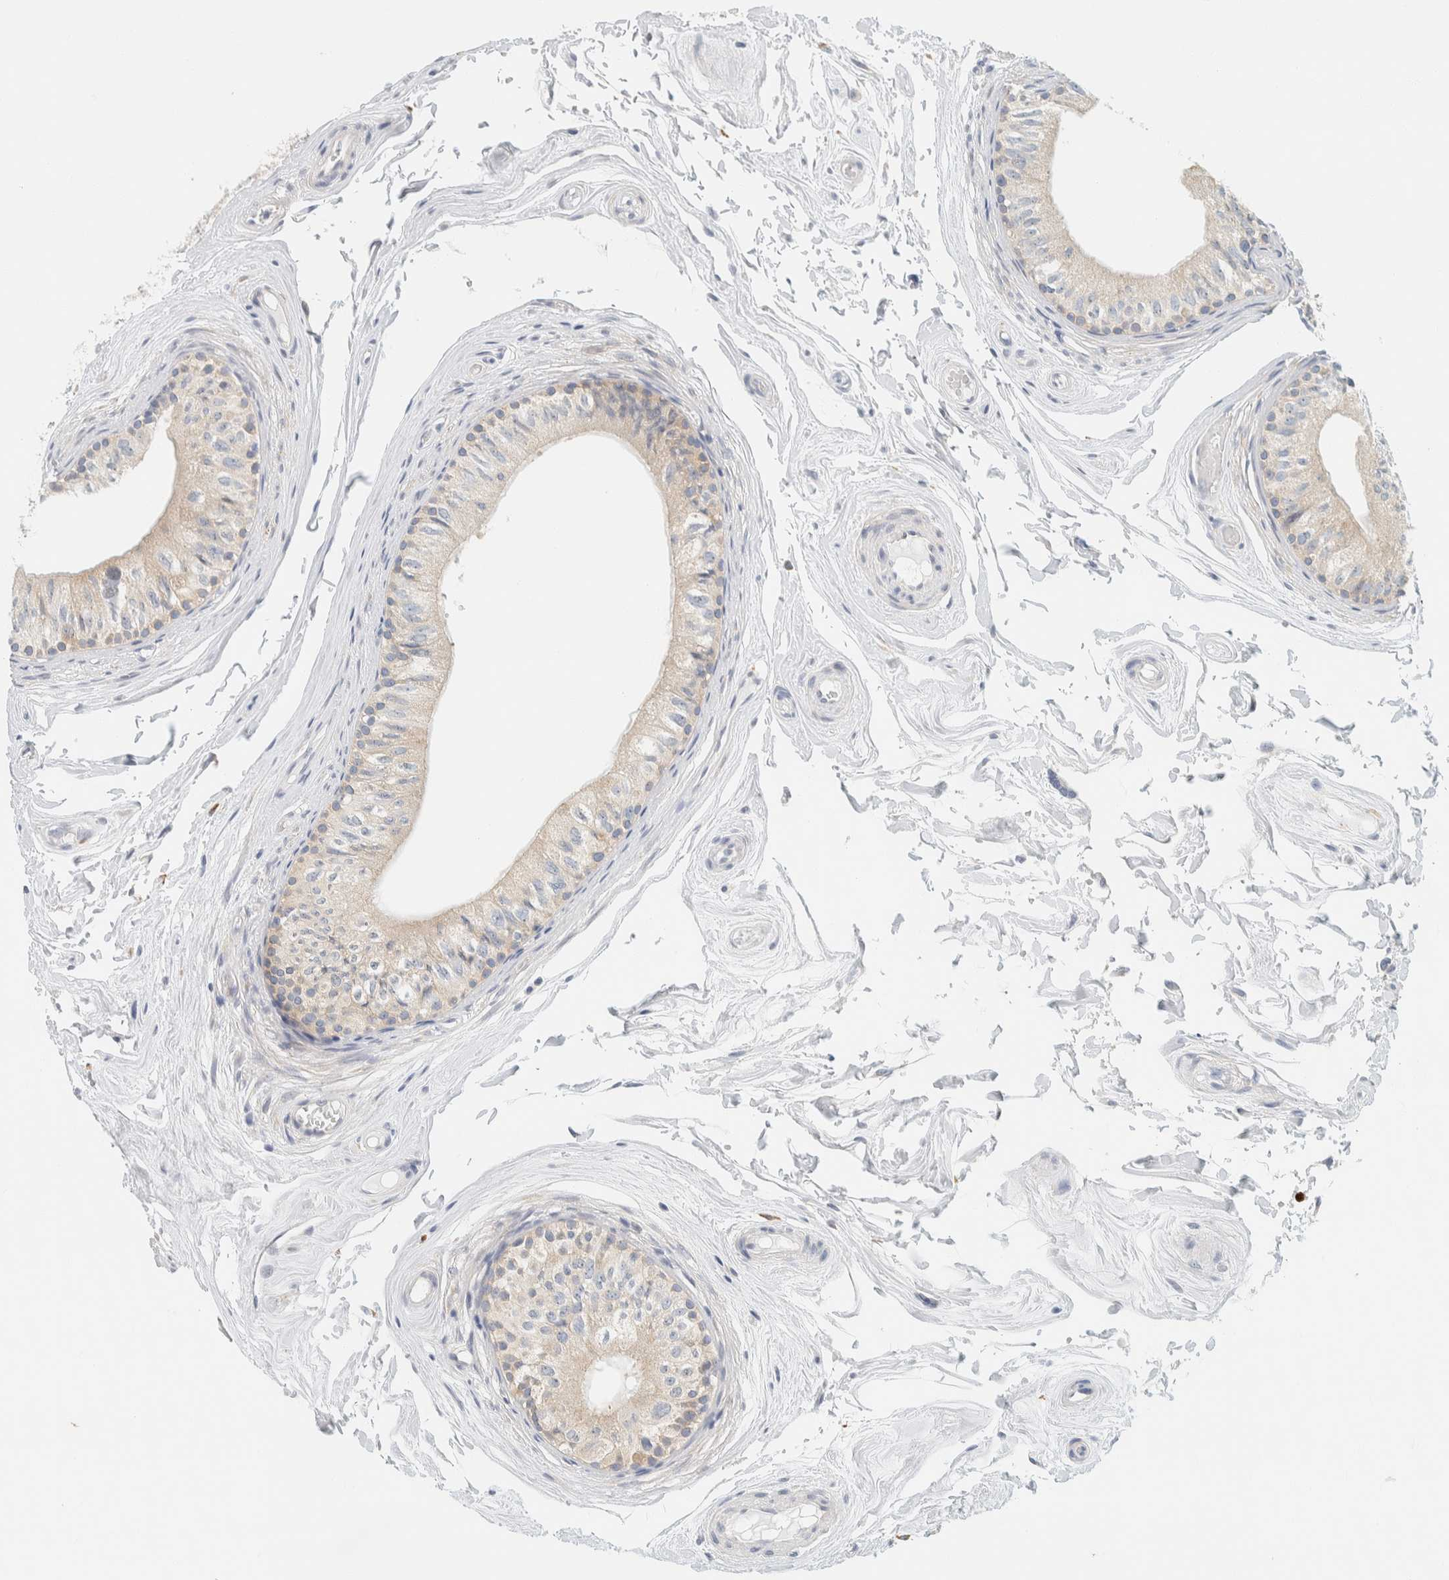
{"staining": {"intensity": "weak", "quantity": ">75%", "location": "cytoplasmic/membranous"}, "tissue": "epididymis", "cell_type": "Glandular cells", "image_type": "normal", "snomed": [{"axis": "morphology", "description": "Normal tissue, NOS"}, {"axis": "topography", "description": "Epididymis"}], "caption": "Immunohistochemistry (IHC) (DAB) staining of normal human epididymis reveals weak cytoplasmic/membranous protein staining in approximately >75% of glandular cells. (brown staining indicates protein expression, while blue staining denotes nuclei).", "gene": "AARSD1", "patient": {"sex": "male", "age": 79}}